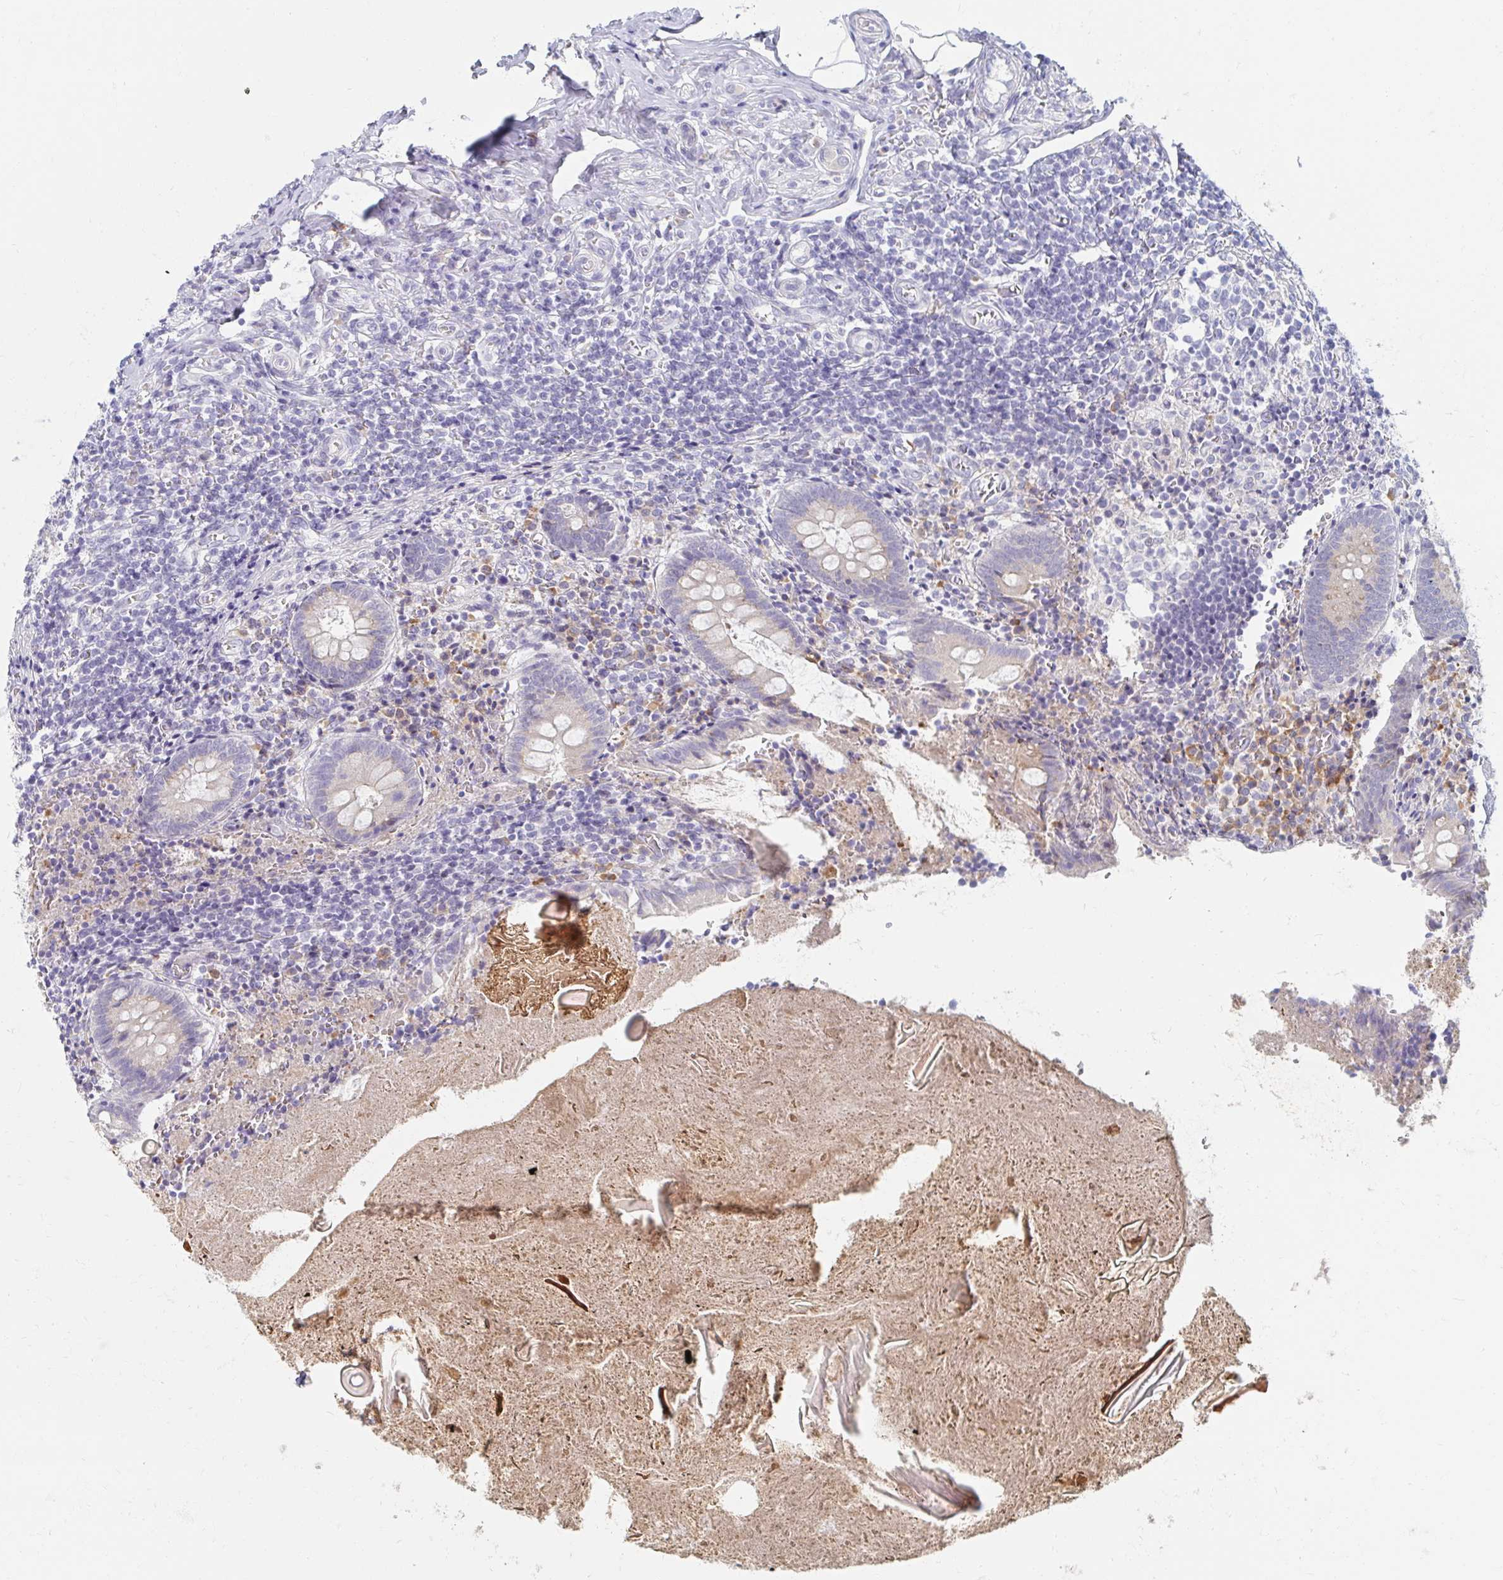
{"staining": {"intensity": "weak", "quantity": "25%-75%", "location": "cytoplasmic/membranous"}, "tissue": "appendix", "cell_type": "Glandular cells", "image_type": "normal", "snomed": [{"axis": "morphology", "description": "Normal tissue, NOS"}, {"axis": "topography", "description": "Appendix"}], "caption": "IHC staining of unremarkable appendix, which shows low levels of weak cytoplasmic/membranous staining in about 25%-75% of glandular cells indicating weak cytoplasmic/membranous protein positivity. The staining was performed using DAB (3,3'-diaminobenzidine) (brown) for protein detection and nuclei were counterstained in hematoxylin (blue).", "gene": "MYLK2", "patient": {"sex": "female", "age": 17}}